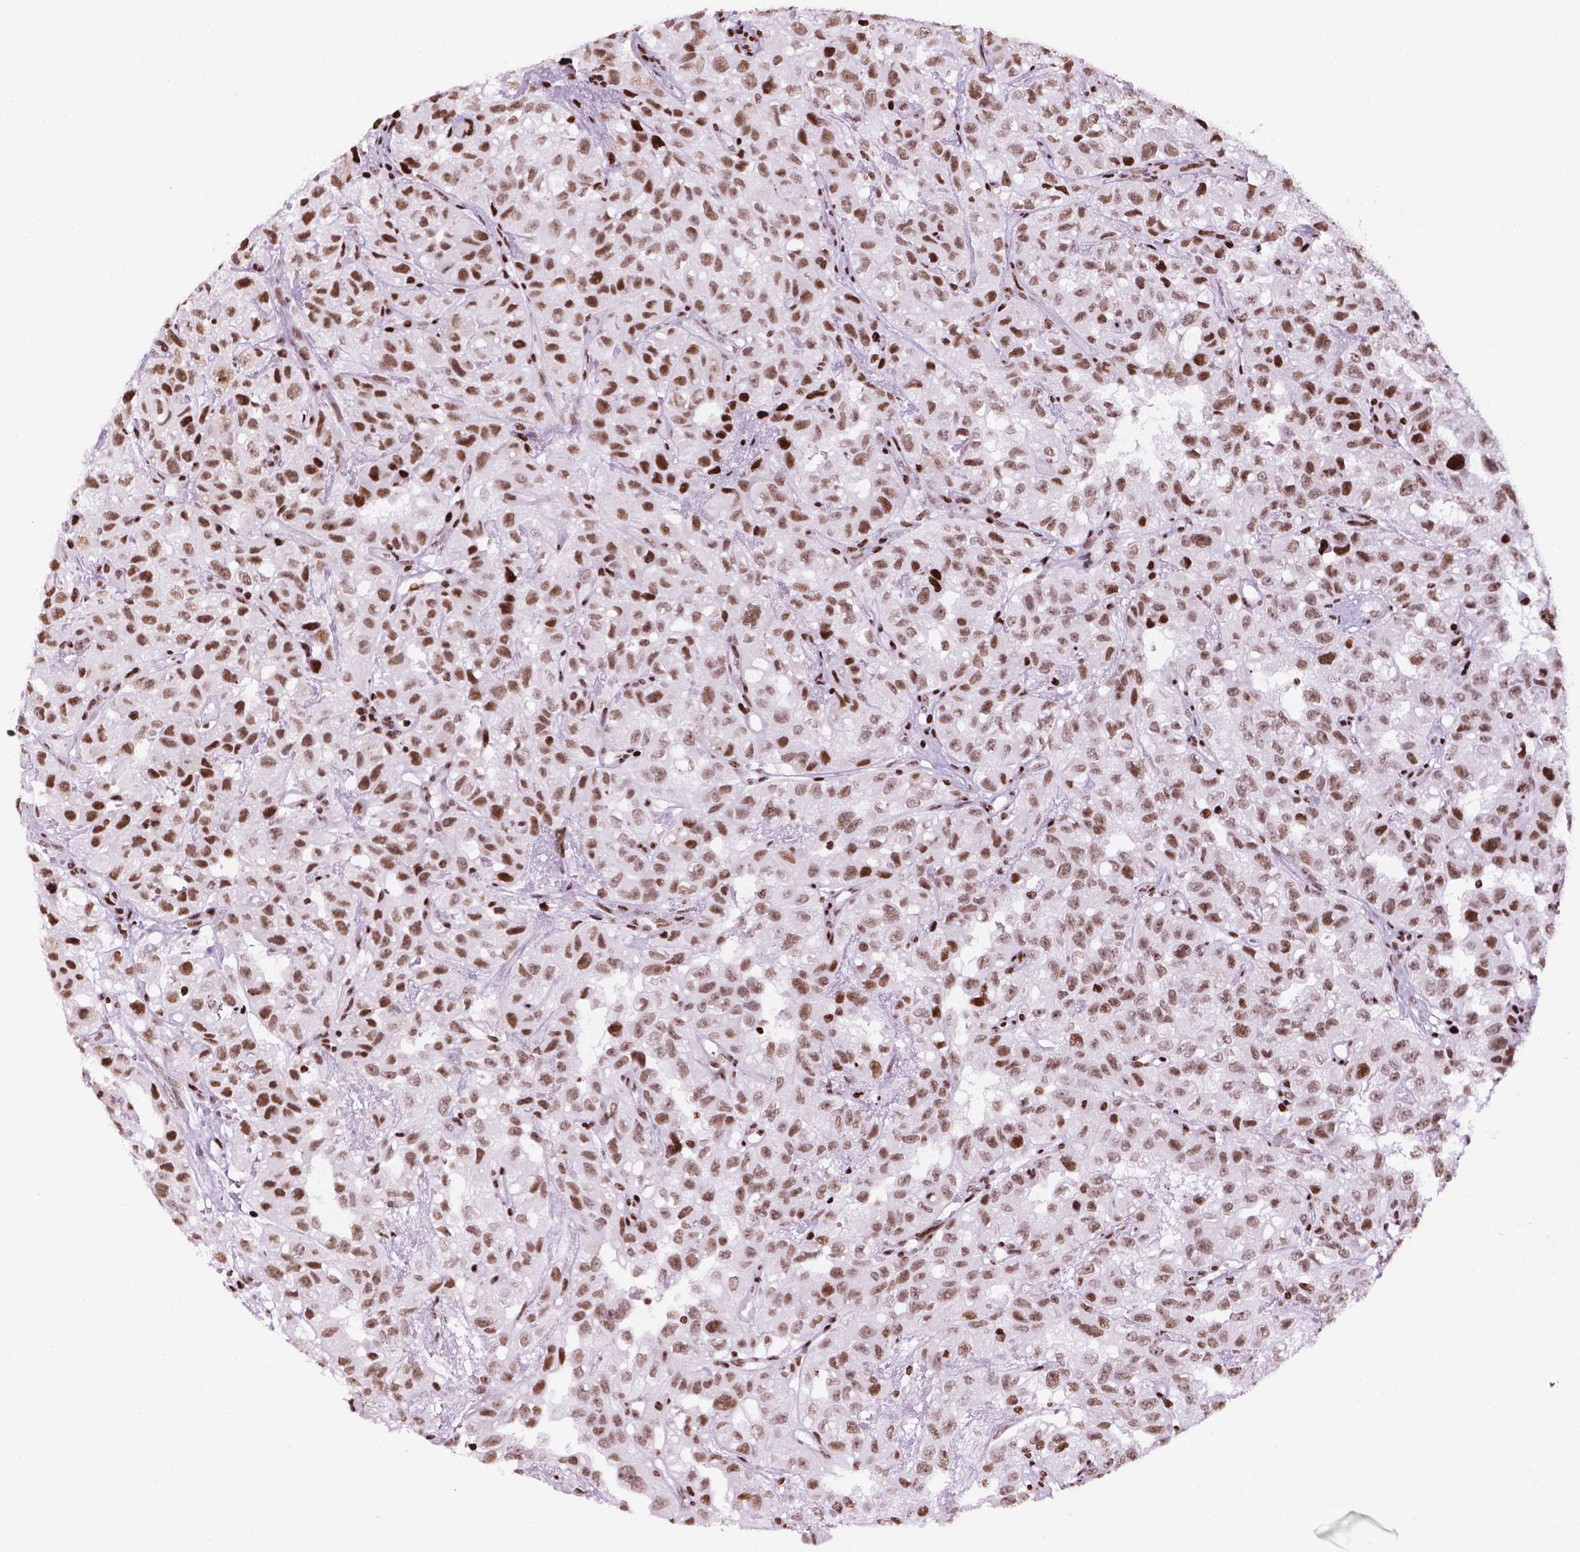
{"staining": {"intensity": "moderate", "quantity": ">75%", "location": "nuclear"}, "tissue": "renal cancer", "cell_type": "Tumor cells", "image_type": "cancer", "snomed": [{"axis": "morphology", "description": "Adenocarcinoma, NOS"}, {"axis": "topography", "description": "Kidney"}], "caption": "Immunohistochemical staining of human renal cancer (adenocarcinoma) exhibits moderate nuclear protein expression in about >75% of tumor cells. (IHC, brightfield microscopy, high magnification).", "gene": "TMEM250", "patient": {"sex": "male", "age": 64}}